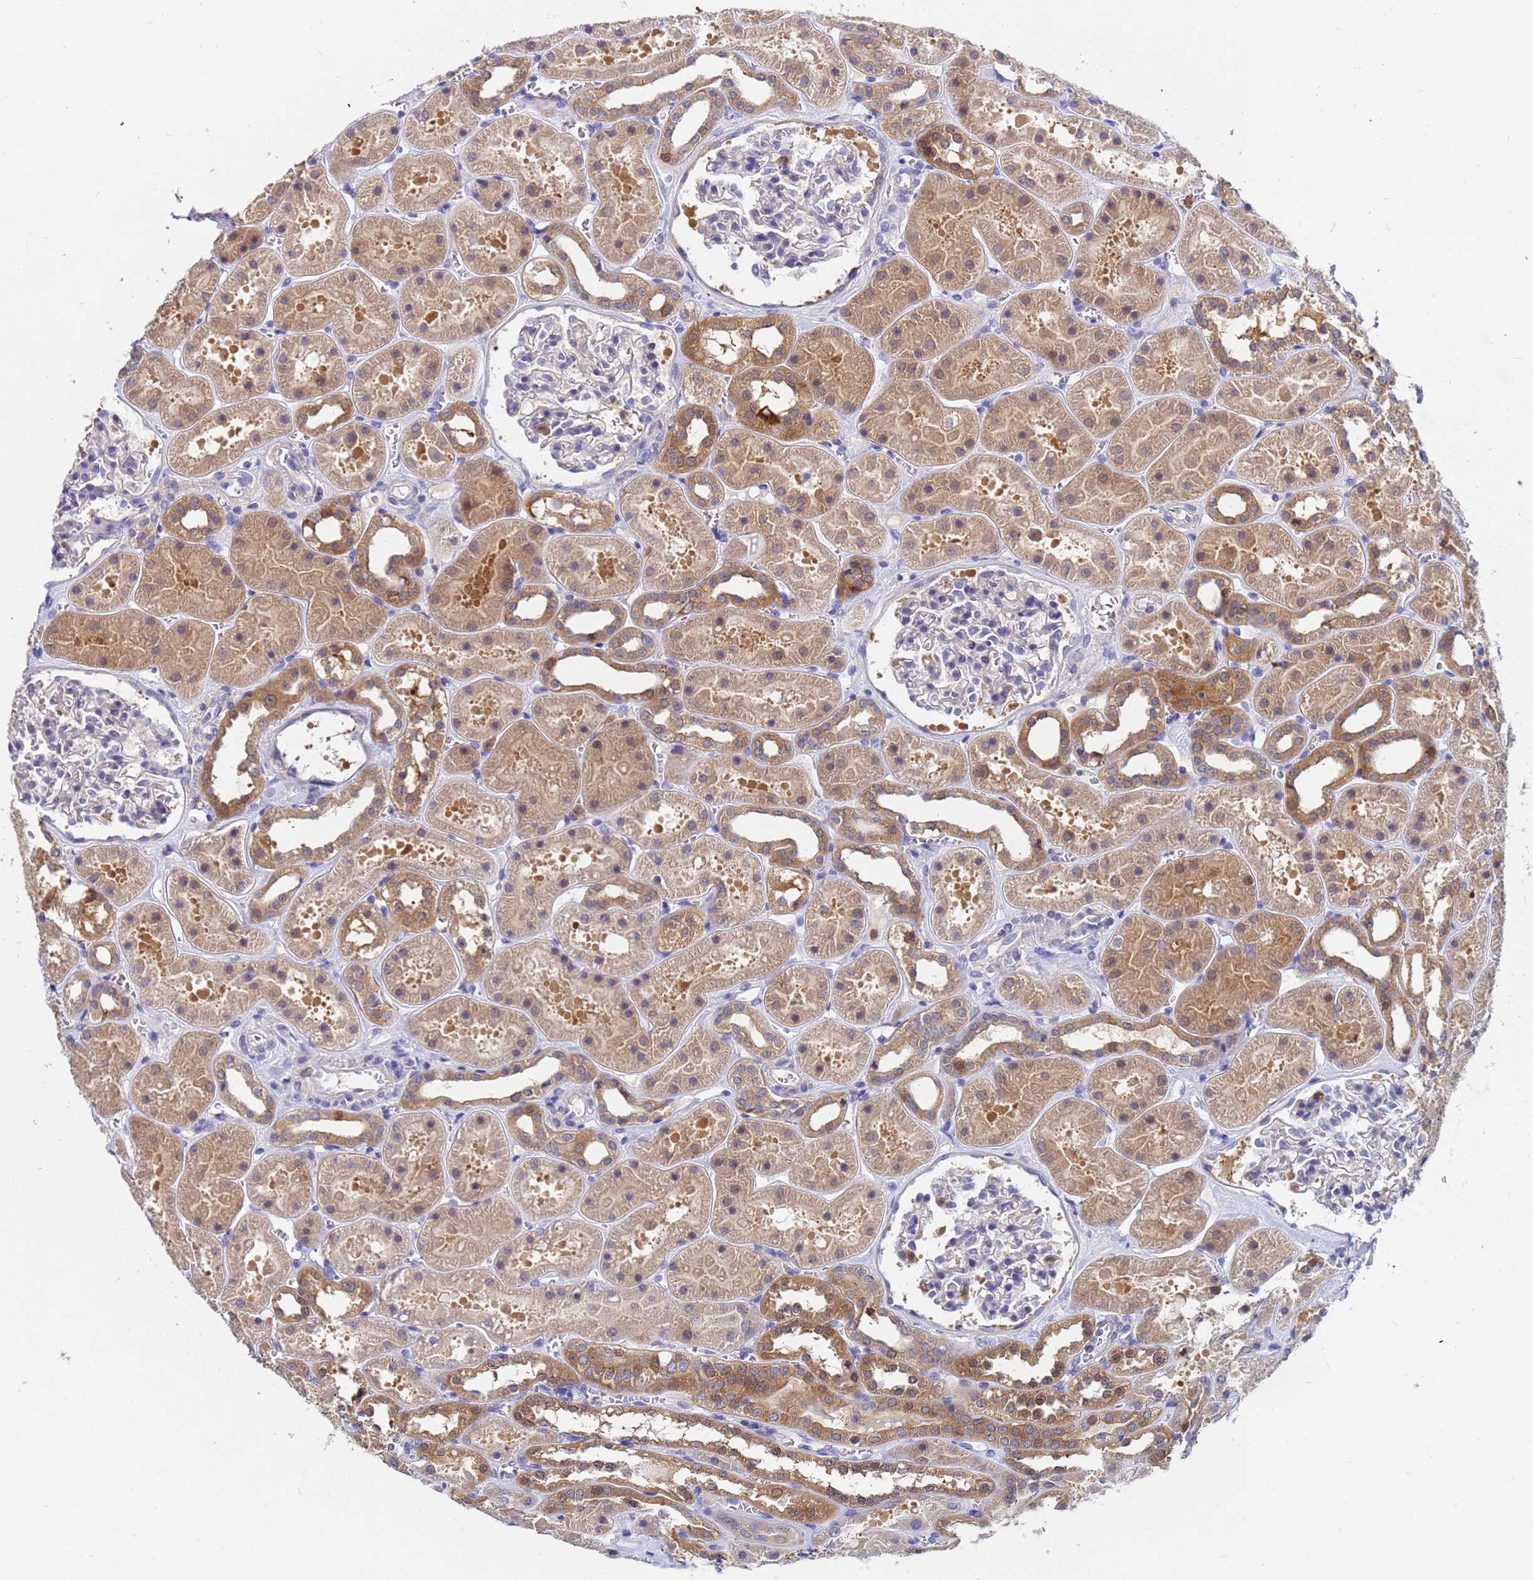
{"staining": {"intensity": "negative", "quantity": "none", "location": "none"}, "tissue": "kidney", "cell_type": "Cells in glomeruli", "image_type": "normal", "snomed": [{"axis": "morphology", "description": "Normal tissue, NOS"}, {"axis": "topography", "description": "Kidney"}], "caption": "Protein analysis of unremarkable kidney exhibits no significant staining in cells in glomeruli. (Brightfield microscopy of DAB immunohistochemistry (IHC) at high magnification).", "gene": "TTLL11", "patient": {"sex": "female", "age": 41}}